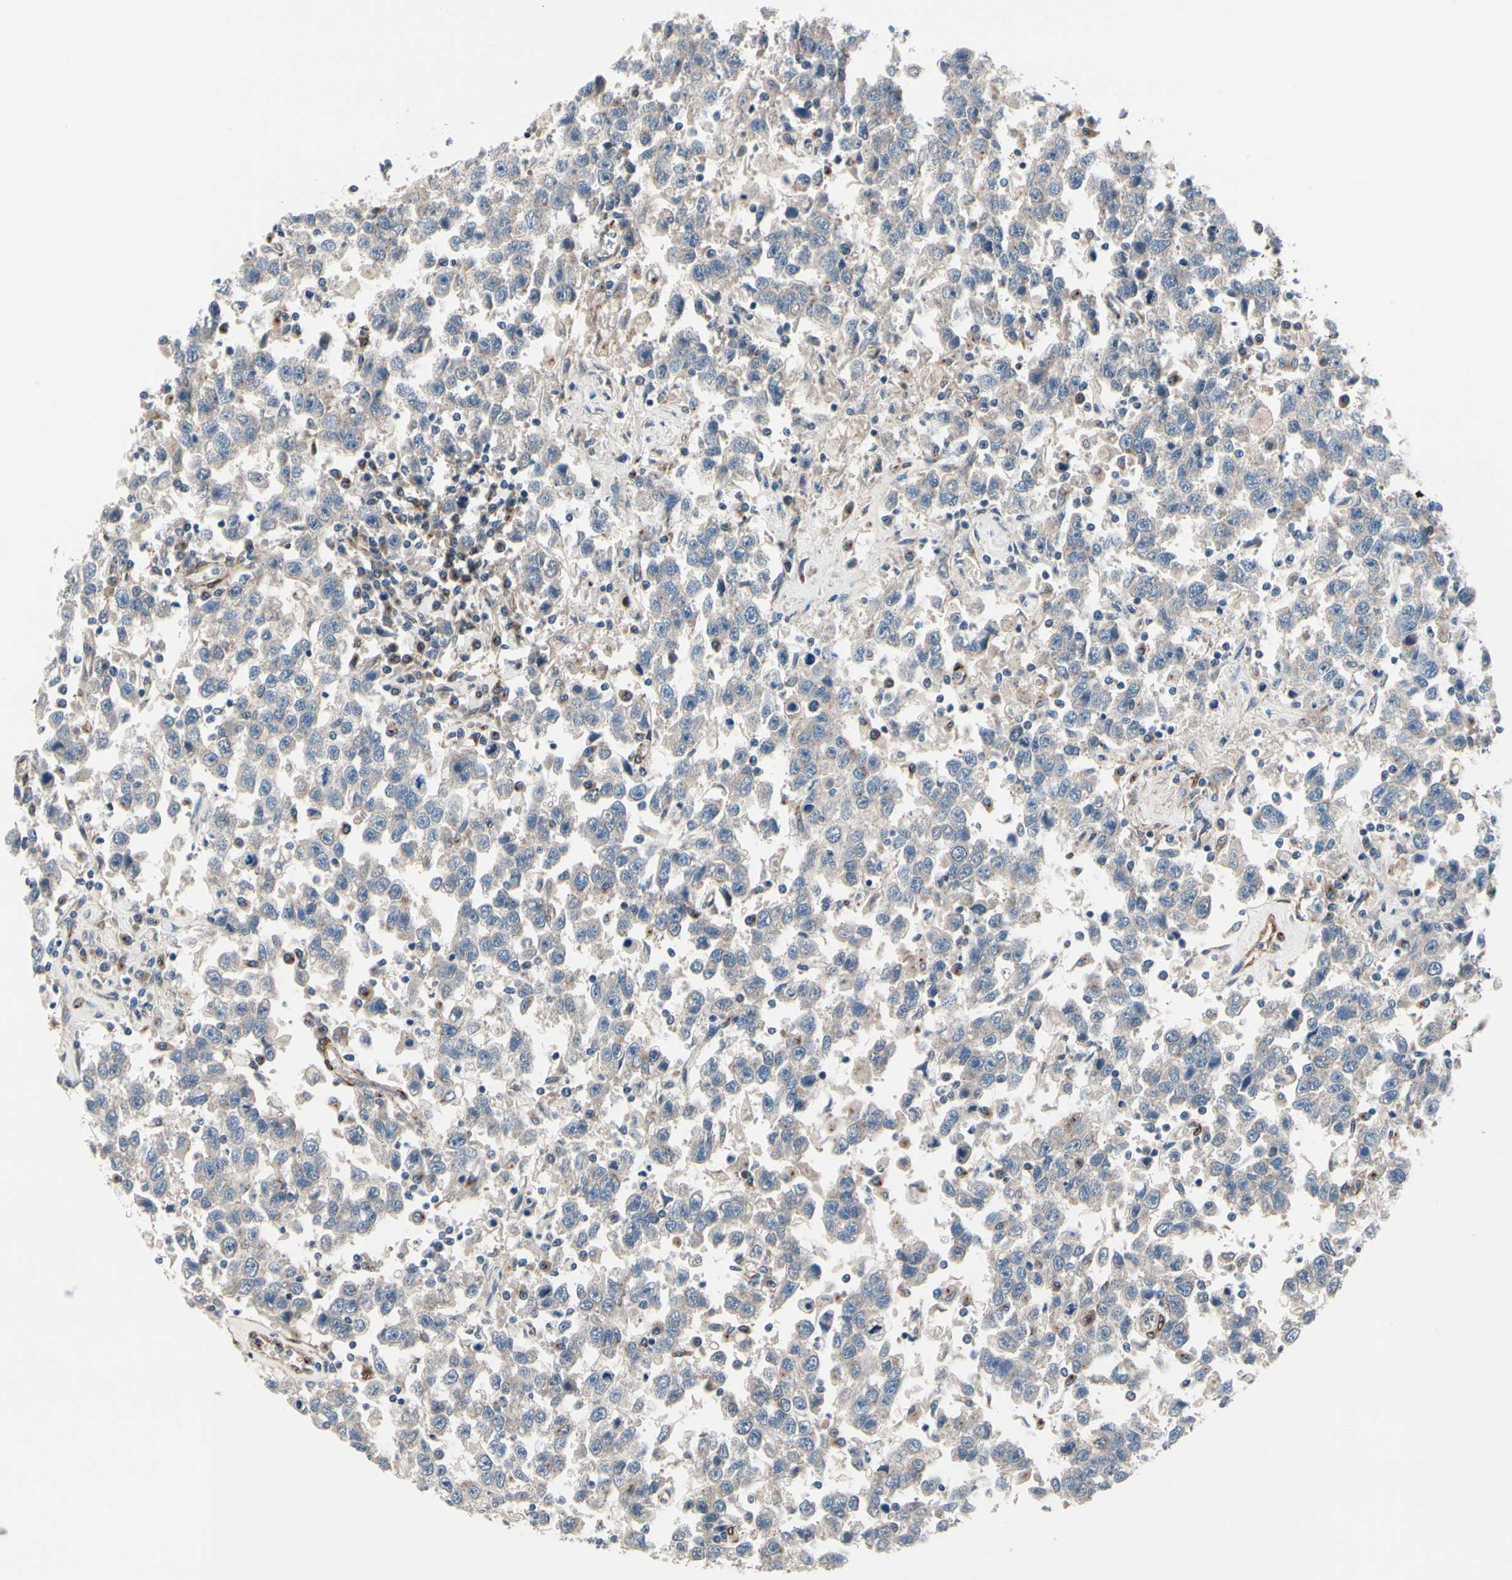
{"staining": {"intensity": "negative", "quantity": "none", "location": "none"}, "tissue": "testis cancer", "cell_type": "Tumor cells", "image_type": "cancer", "snomed": [{"axis": "morphology", "description": "Seminoma, NOS"}, {"axis": "topography", "description": "Testis"}], "caption": "Tumor cells are negative for brown protein staining in testis cancer (seminoma).", "gene": "PRKAR2B", "patient": {"sex": "male", "age": 41}}